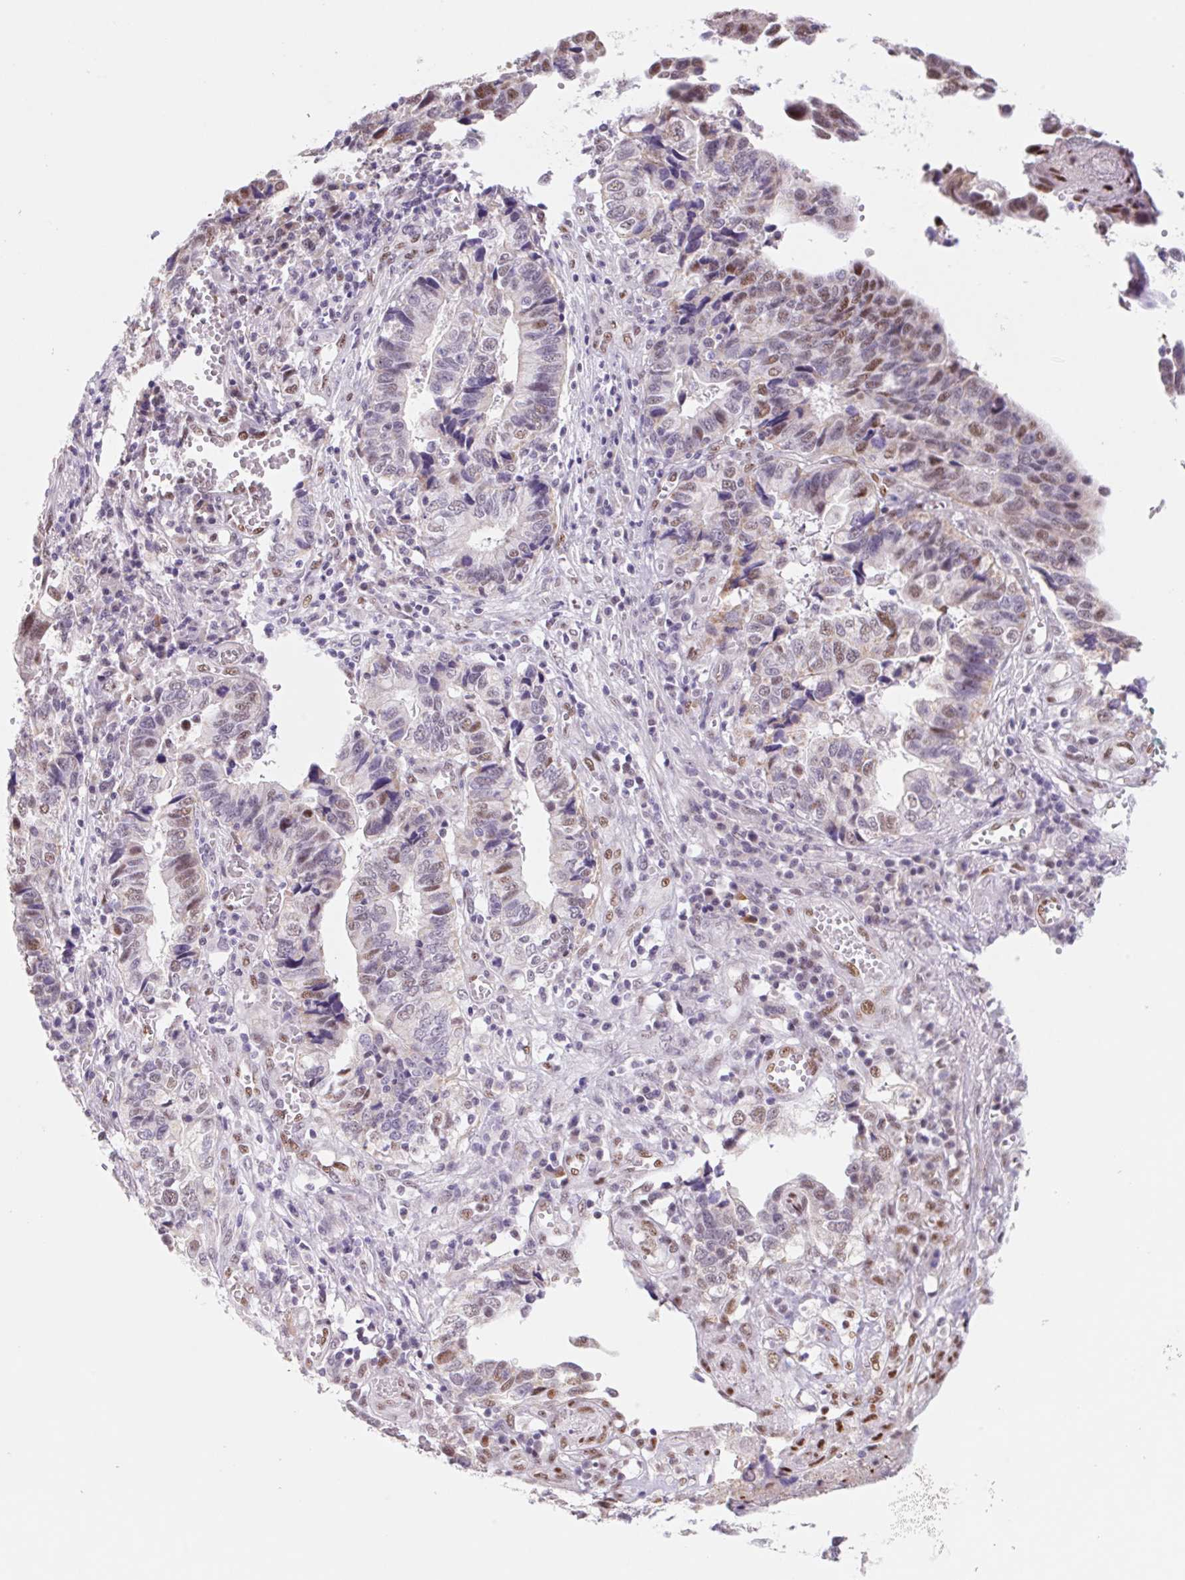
{"staining": {"intensity": "weak", "quantity": "<25%", "location": "nuclear"}, "tissue": "stomach cancer", "cell_type": "Tumor cells", "image_type": "cancer", "snomed": [{"axis": "morphology", "description": "Adenocarcinoma, NOS"}, {"axis": "topography", "description": "Stomach, upper"}], "caption": "Immunohistochemistry histopathology image of human adenocarcinoma (stomach) stained for a protein (brown), which reveals no expression in tumor cells. (Stains: DAB (3,3'-diaminobenzidine) immunohistochemistry with hematoxylin counter stain, Microscopy: brightfield microscopy at high magnification).", "gene": "DPPA5", "patient": {"sex": "female", "age": 67}}